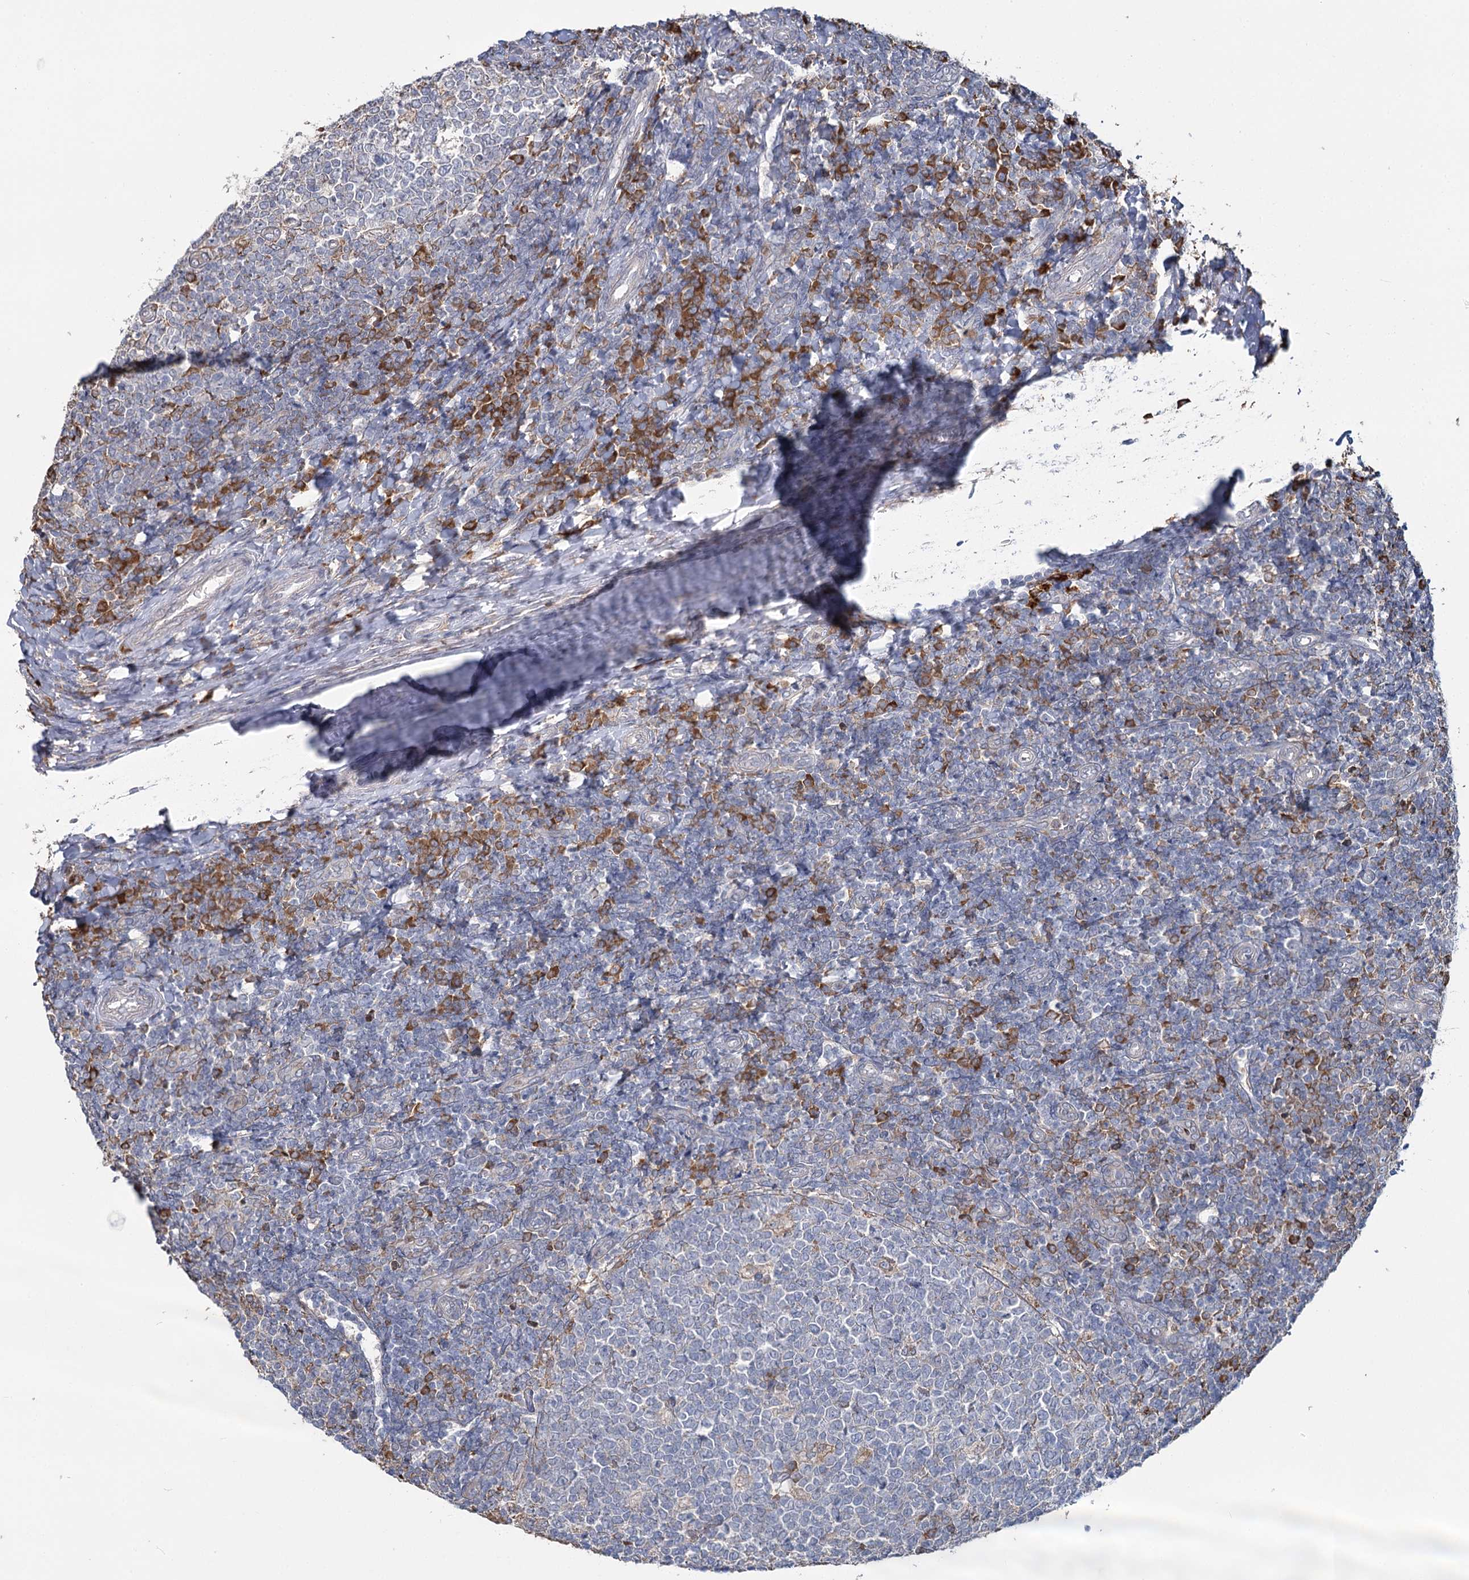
{"staining": {"intensity": "moderate", "quantity": "<25%", "location": "cytoplasmic/membranous"}, "tissue": "tonsil", "cell_type": "Germinal center cells", "image_type": "normal", "snomed": [{"axis": "morphology", "description": "Normal tissue, NOS"}, {"axis": "topography", "description": "Tonsil"}], "caption": "A brown stain labels moderate cytoplasmic/membranous staining of a protein in germinal center cells of normal human tonsil.", "gene": "ZCCHC9", "patient": {"sex": "female", "age": 19}}